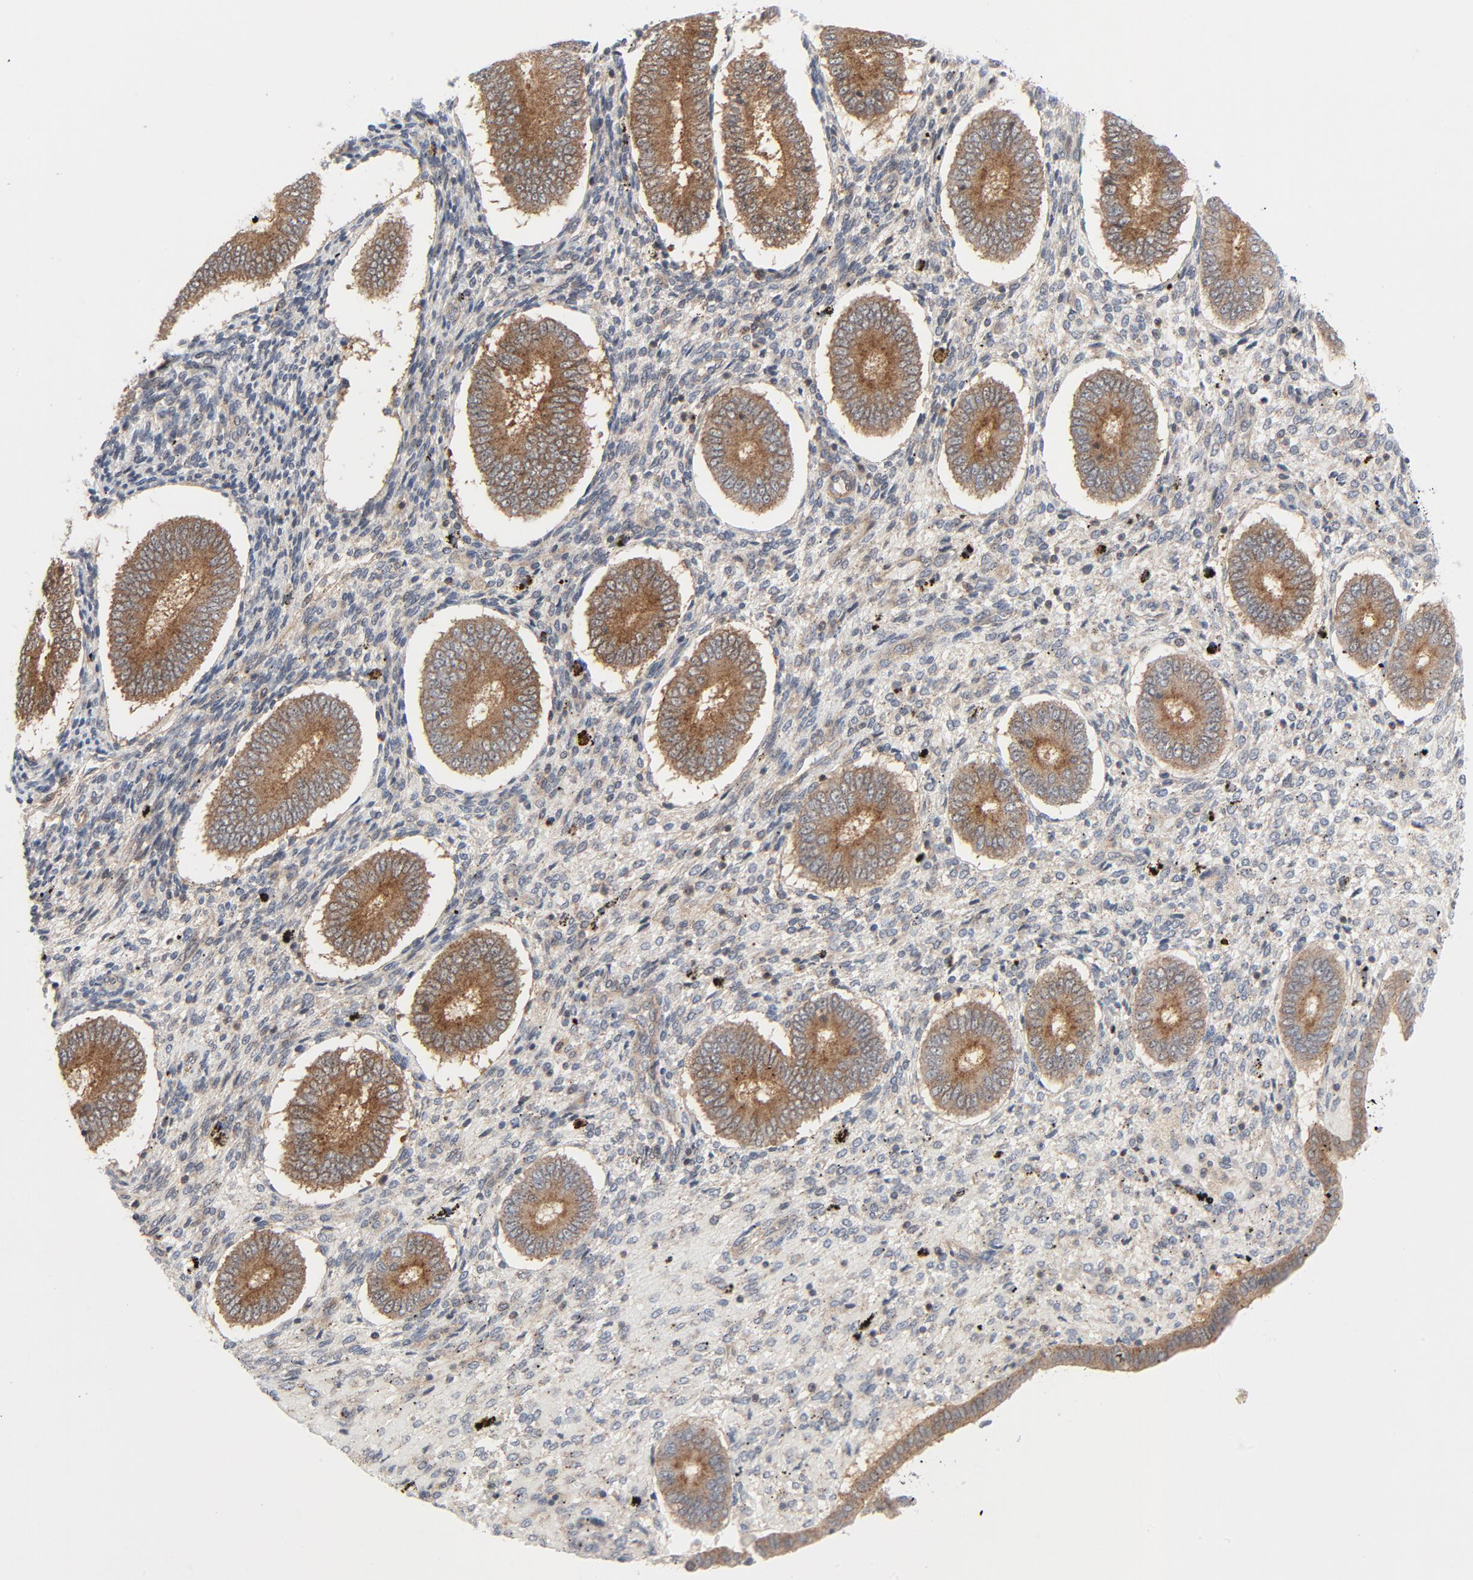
{"staining": {"intensity": "weak", "quantity": ">75%", "location": "cytoplasmic/membranous"}, "tissue": "endometrium", "cell_type": "Cells in endometrial stroma", "image_type": "normal", "snomed": [{"axis": "morphology", "description": "Normal tissue, NOS"}, {"axis": "topography", "description": "Endometrium"}], "caption": "IHC (DAB) staining of unremarkable endometrium displays weak cytoplasmic/membranous protein positivity in about >75% of cells in endometrial stroma.", "gene": "TSG101", "patient": {"sex": "female", "age": 42}}